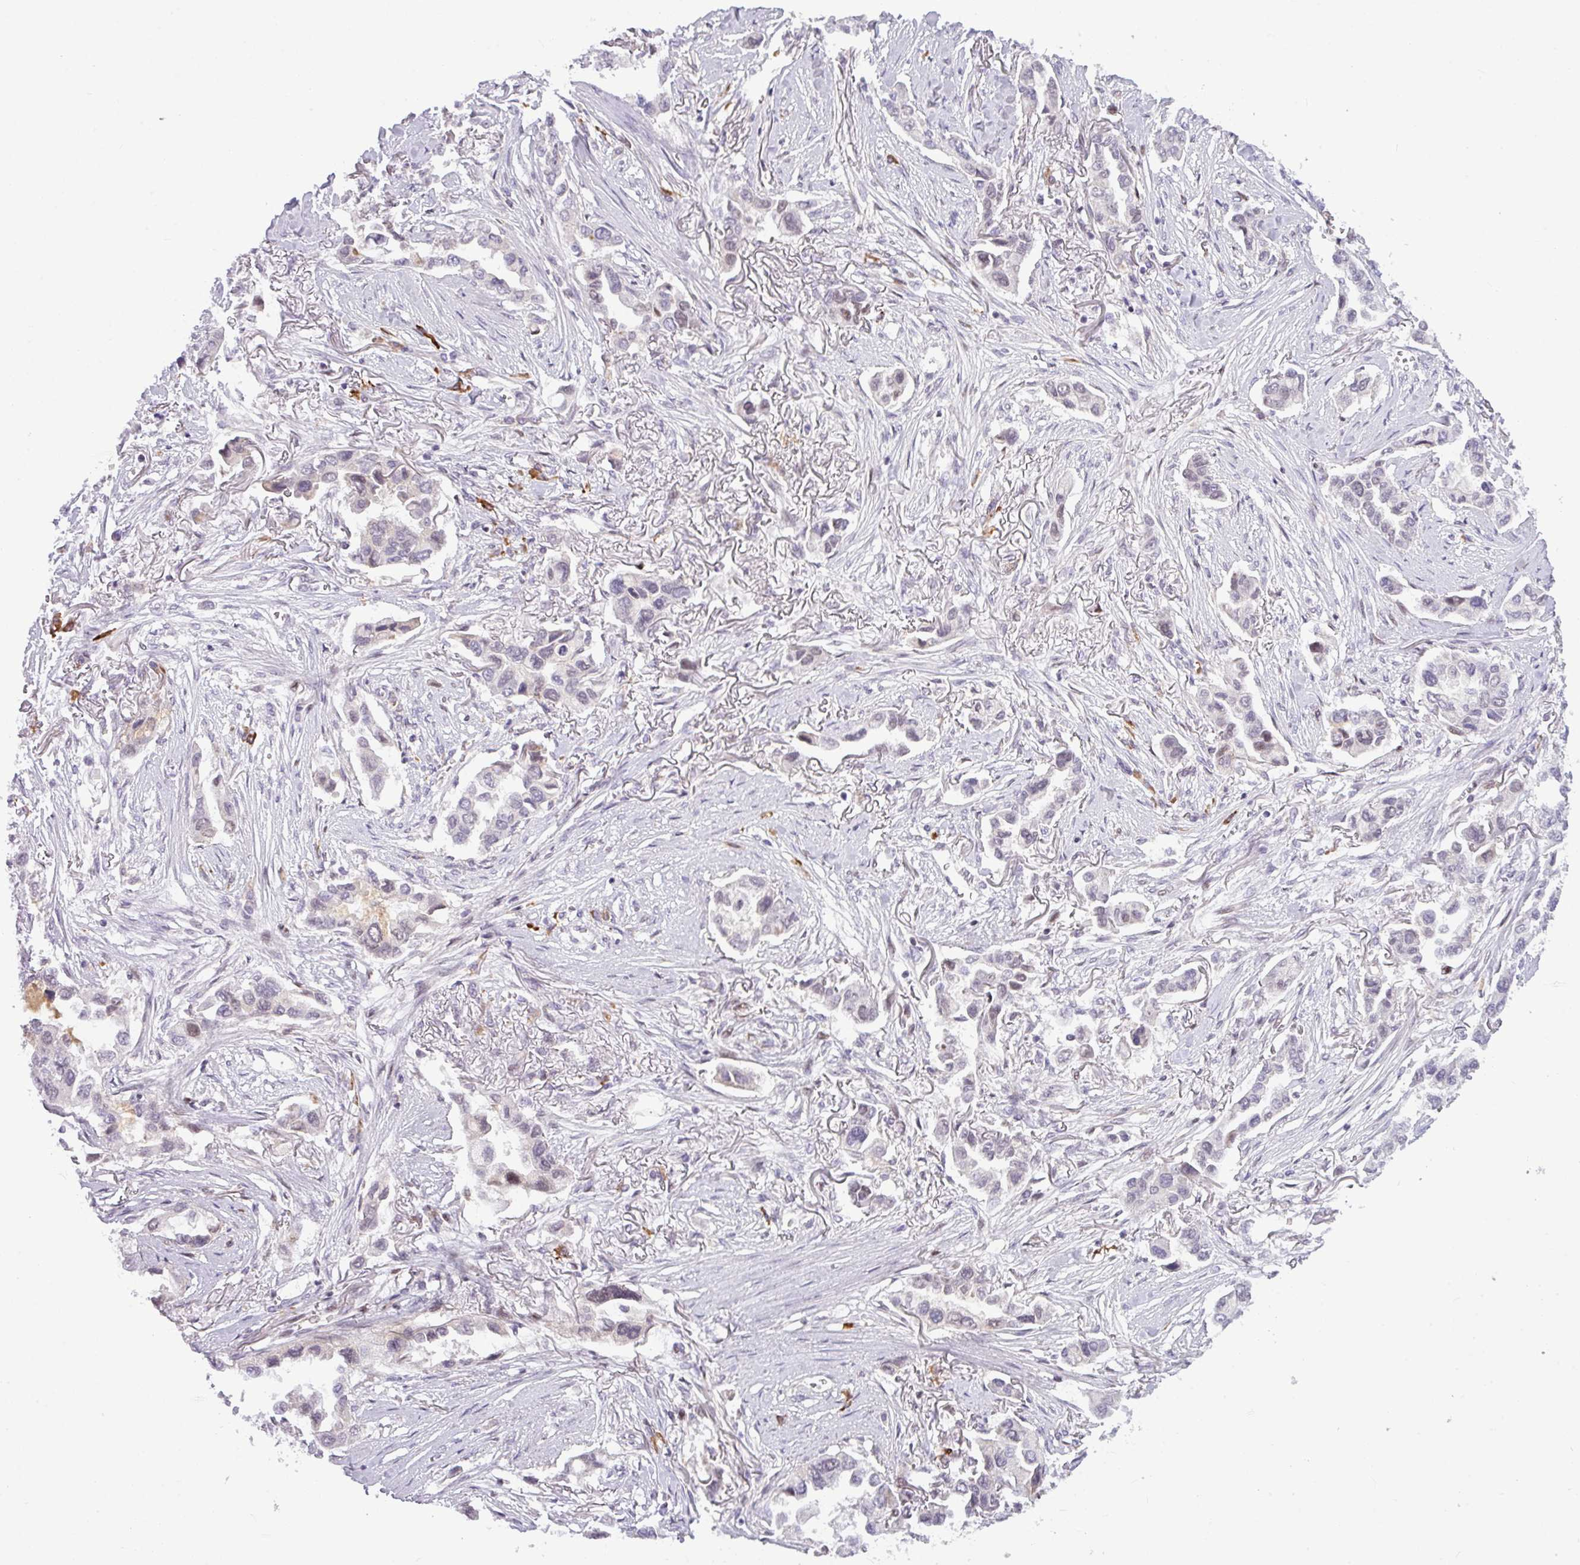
{"staining": {"intensity": "weak", "quantity": "<25%", "location": "nuclear"}, "tissue": "lung cancer", "cell_type": "Tumor cells", "image_type": "cancer", "snomed": [{"axis": "morphology", "description": "Adenocarcinoma, NOS"}, {"axis": "topography", "description": "Lung"}], "caption": "Lung cancer (adenocarcinoma) was stained to show a protein in brown. There is no significant staining in tumor cells. (Stains: DAB (3,3'-diaminobenzidine) immunohistochemistry with hematoxylin counter stain, Microscopy: brightfield microscopy at high magnification).", "gene": "SLC66A2", "patient": {"sex": "female", "age": 76}}